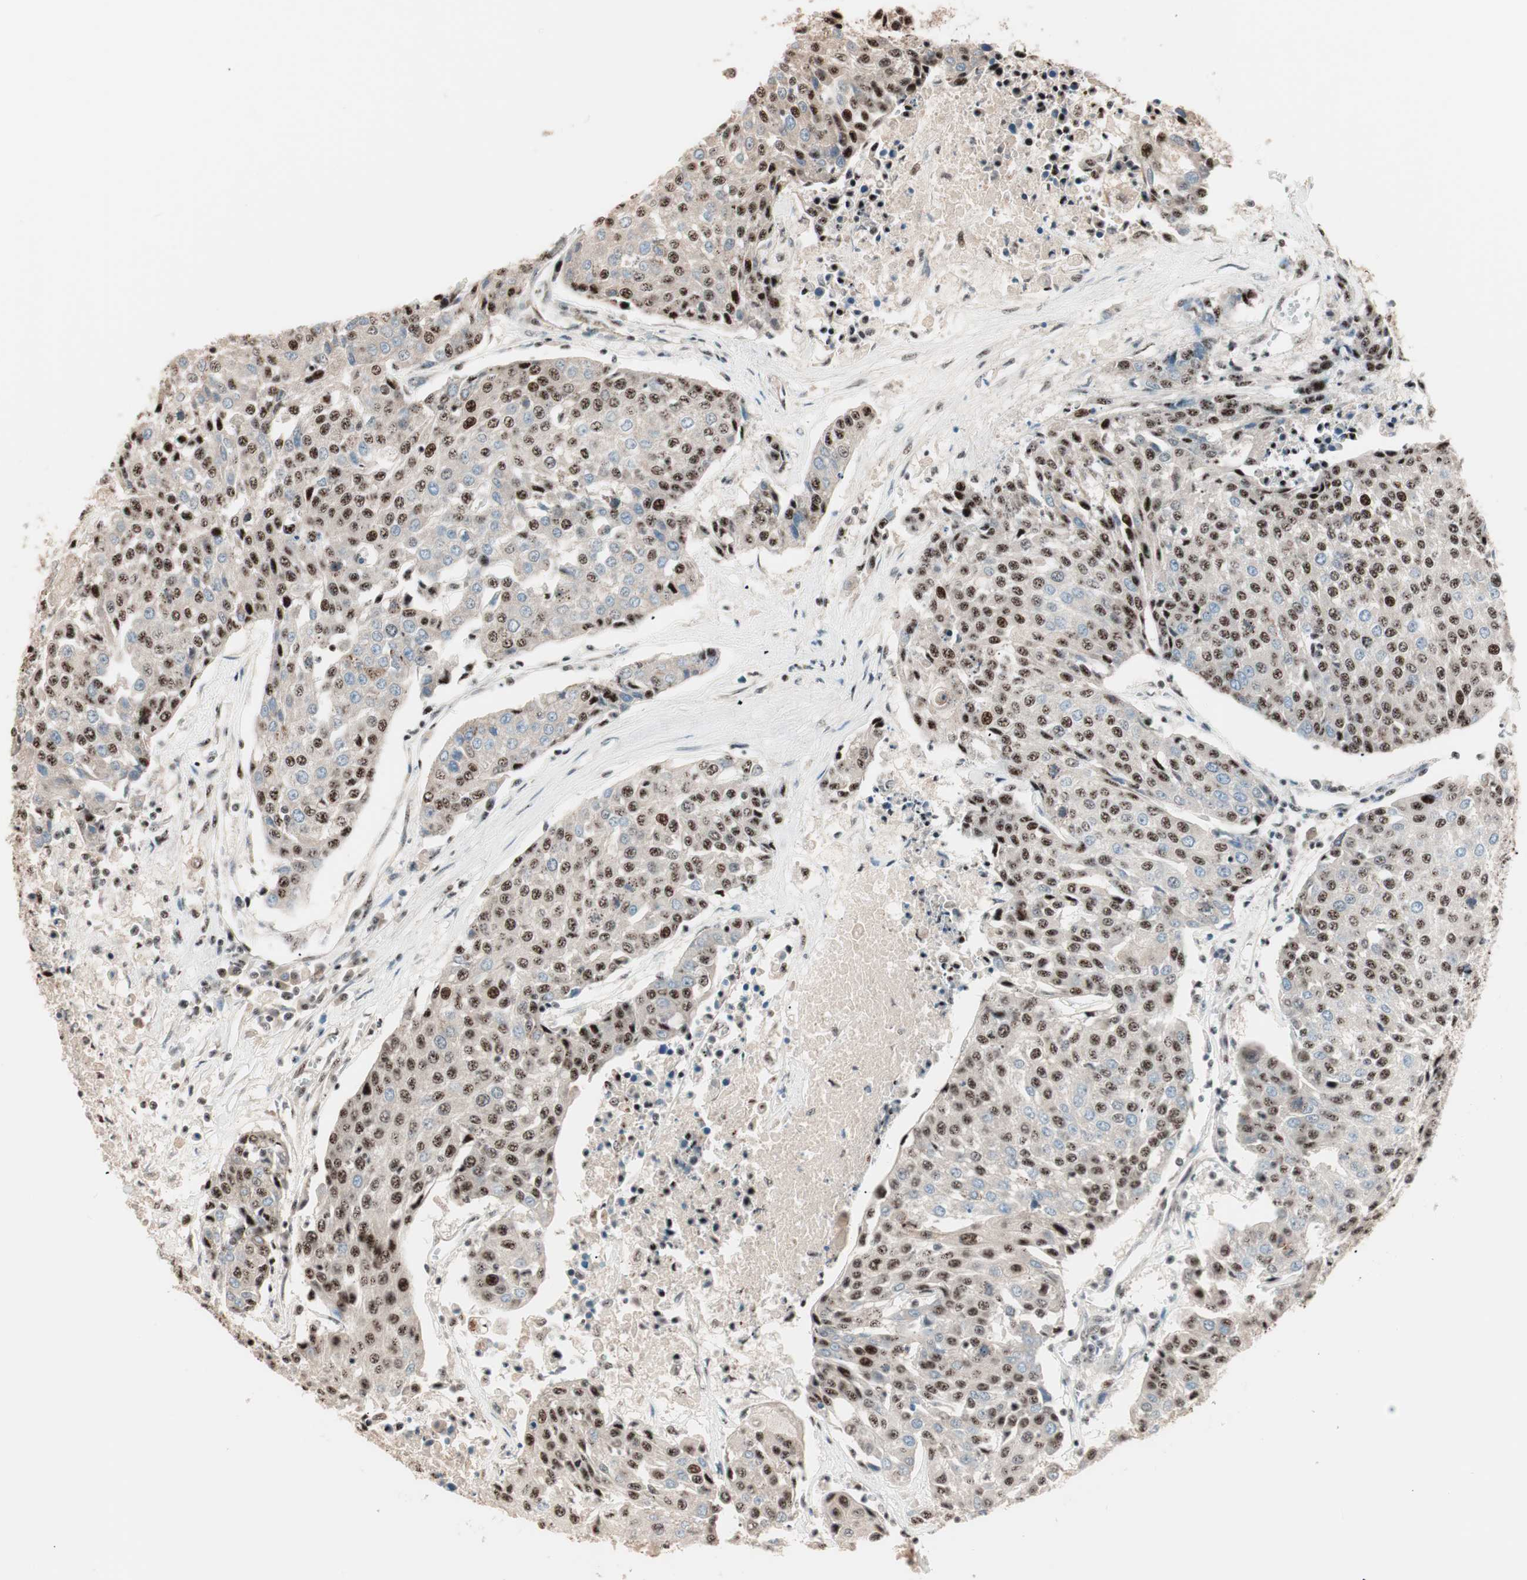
{"staining": {"intensity": "strong", "quantity": ">75%", "location": "nuclear"}, "tissue": "urothelial cancer", "cell_type": "Tumor cells", "image_type": "cancer", "snomed": [{"axis": "morphology", "description": "Urothelial carcinoma, High grade"}, {"axis": "topography", "description": "Urinary bladder"}], "caption": "Urothelial cancer stained with a protein marker exhibits strong staining in tumor cells.", "gene": "NR5A2", "patient": {"sex": "female", "age": 85}}